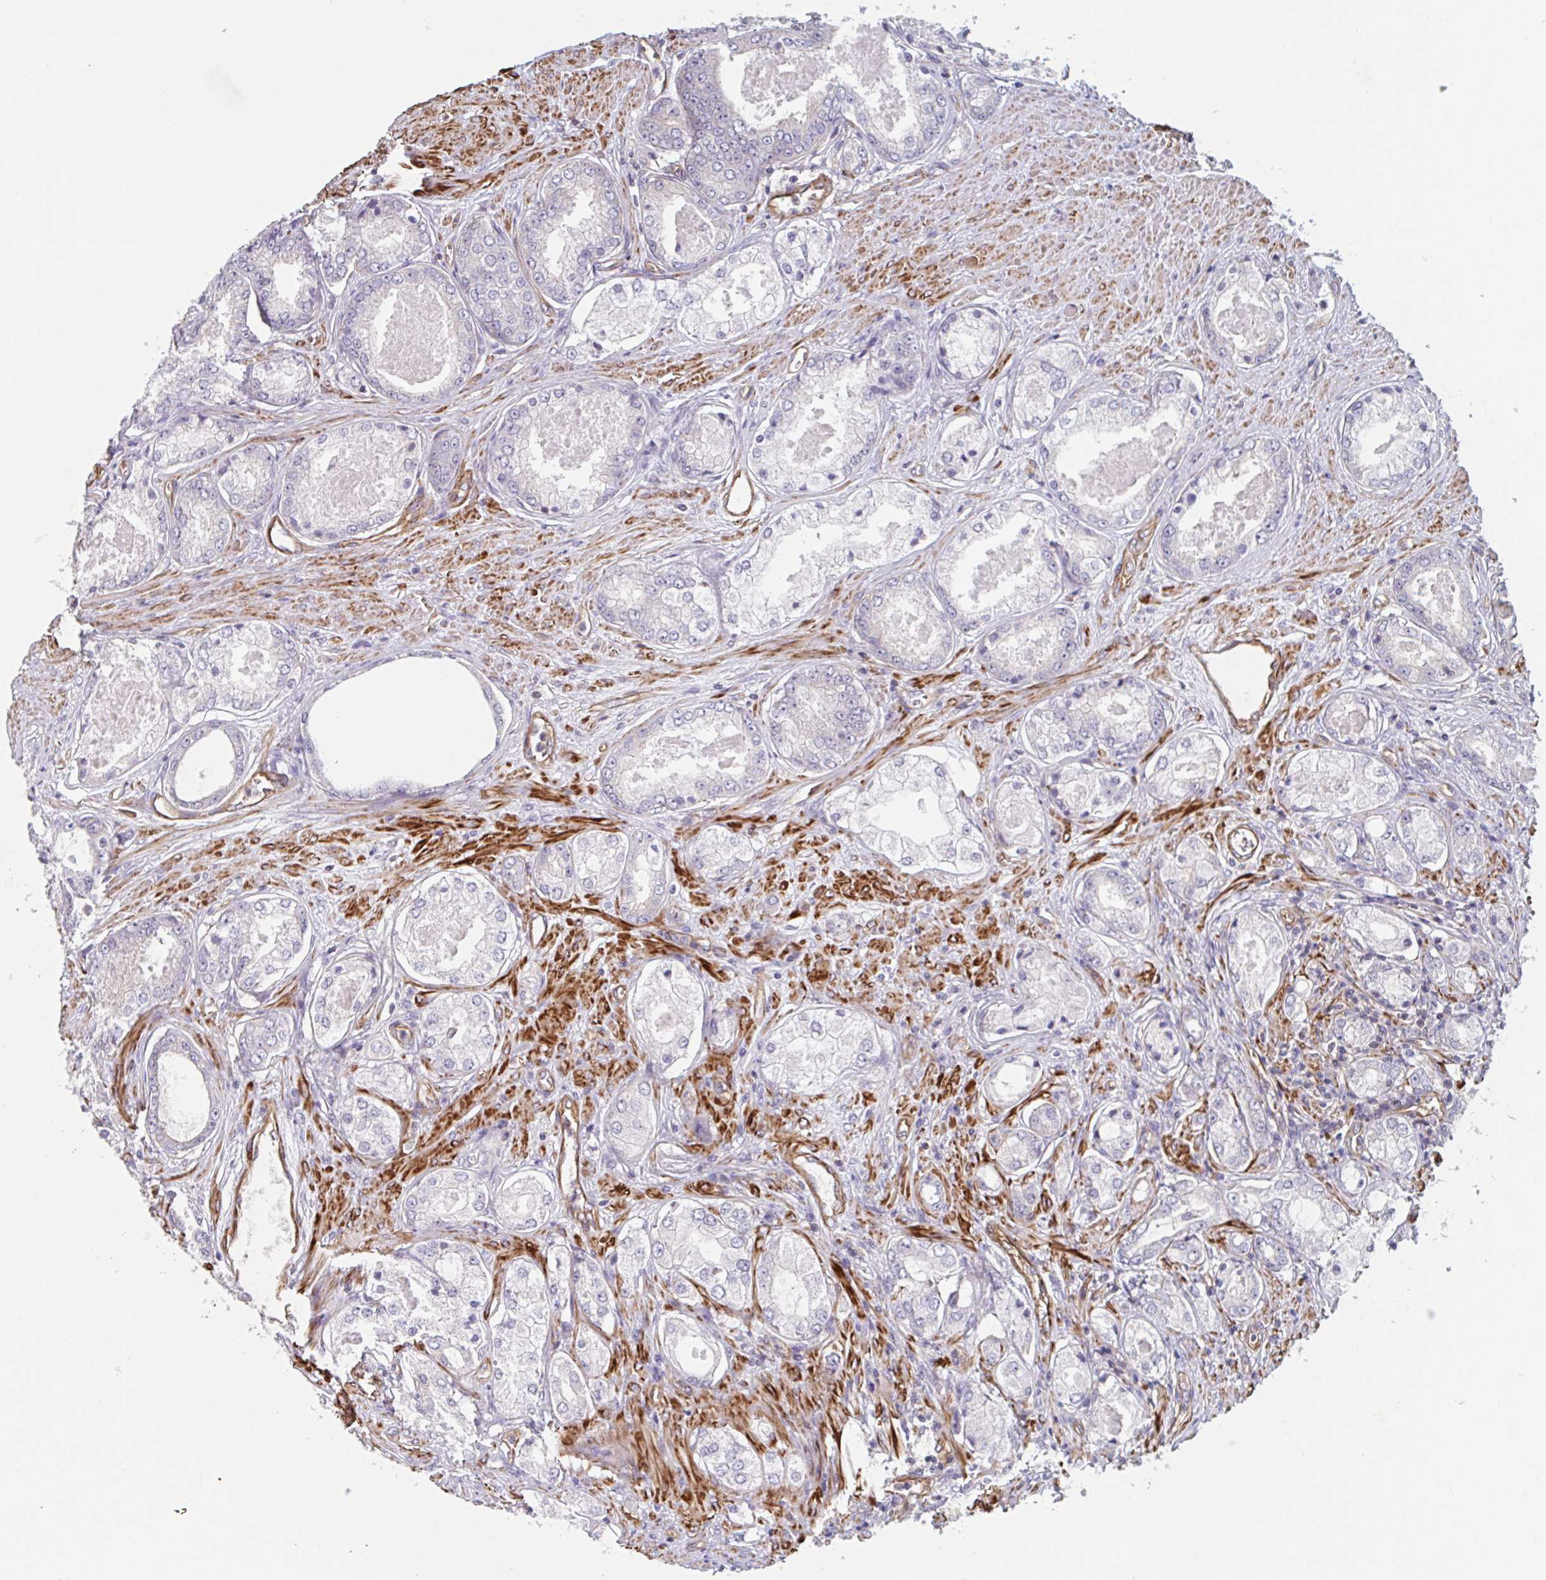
{"staining": {"intensity": "negative", "quantity": "none", "location": "none"}, "tissue": "prostate cancer", "cell_type": "Tumor cells", "image_type": "cancer", "snomed": [{"axis": "morphology", "description": "Adenocarcinoma, Low grade"}, {"axis": "topography", "description": "Prostate"}], "caption": "Immunohistochemical staining of prostate cancer (low-grade adenocarcinoma) exhibits no significant staining in tumor cells.", "gene": "SHISA7", "patient": {"sex": "male", "age": 68}}